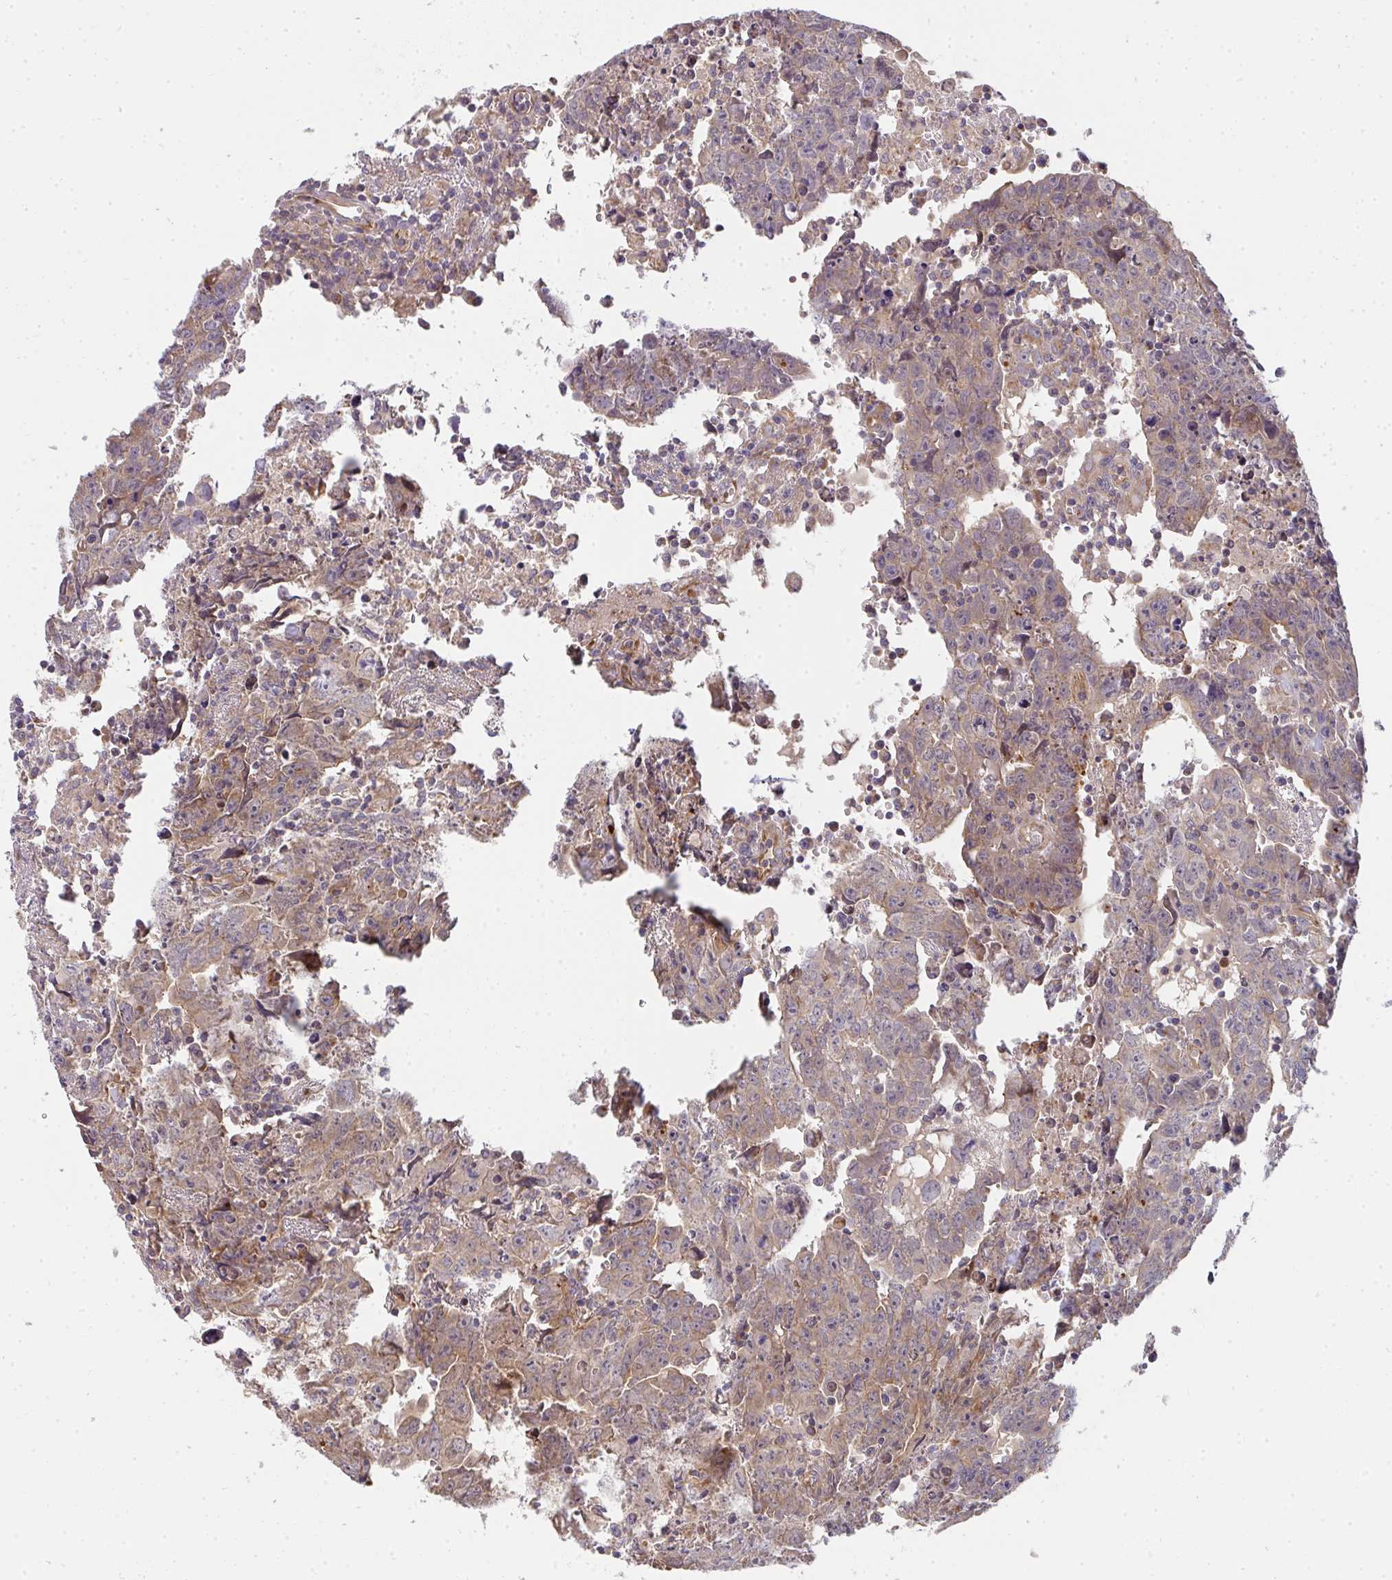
{"staining": {"intensity": "weak", "quantity": ">75%", "location": "cytoplasmic/membranous"}, "tissue": "testis cancer", "cell_type": "Tumor cells", "image_type": "cancer", "snomed": [{"axis": "morphology", "description": "Carcinoma, Embryonal, NOS"}, {"axis": "topography", "description": "Testis"}], "caption": "Protein expression analysis of testis embryonal carcinoma displays weak cytoplasmic/membranous positivity in about >75% of tumor cells. Ihc stains the protein of interest in brown and the nuclei are stained blue.", "gene": "B4GALT6", "patient": {"sex": "male", "age": 22}}